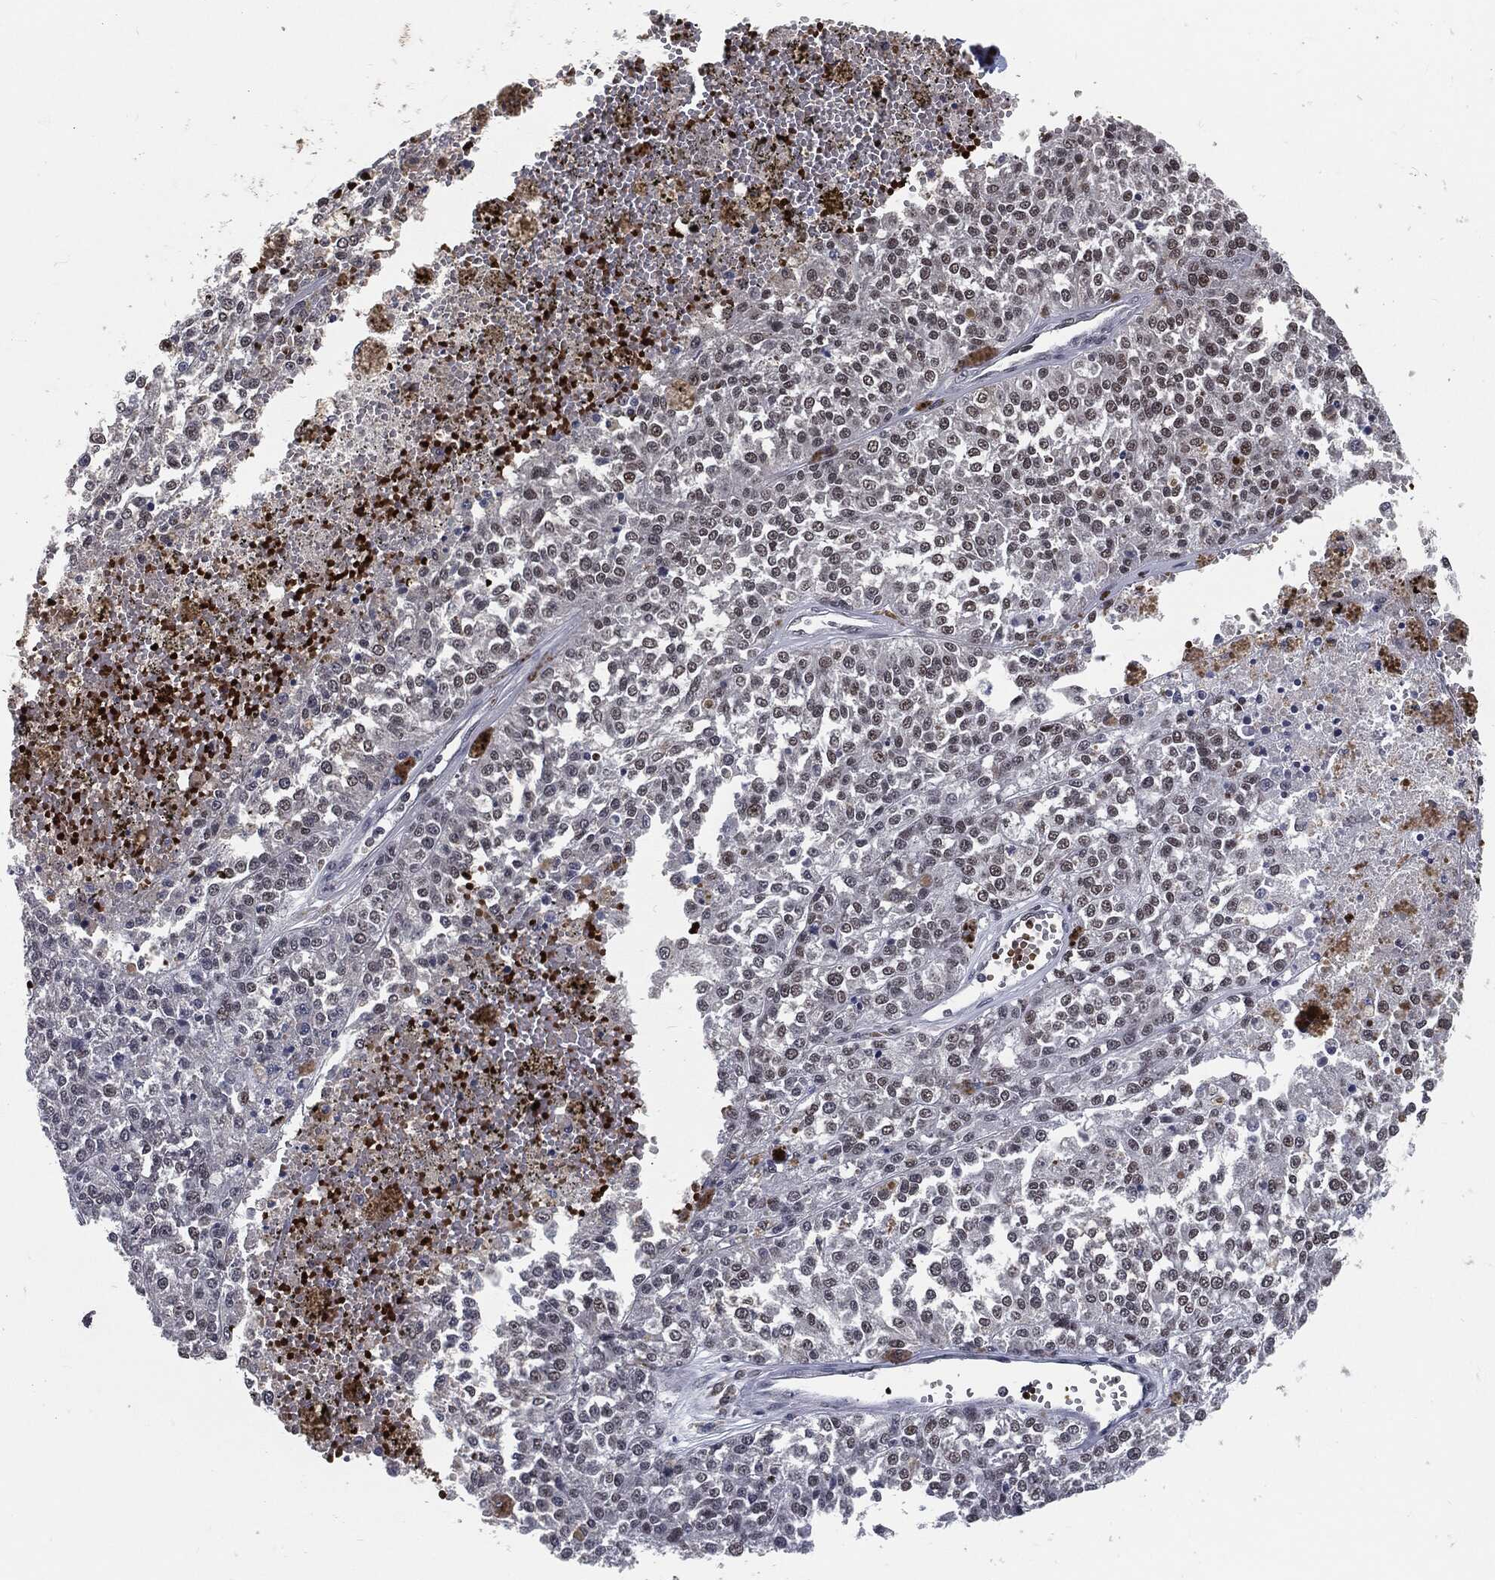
{"staining": {"intensity": "negative", "quantity": "none", "location": "none"}, "tissue": "melanoma", "cell_type": "Tumor cells", "image_type": "cancer", "snomed": [{"axis": "morphology", "description": "Malignant melanoma, Metastatic site"}, {"axis": "topography", "description": "Lymph node"}], "caption": "Melanoma was stained to show a protein in brown. There is no significant staining in tumor cells. The staining is performed using DAB brown chromogen with nuclei counter-stained in using hematoxylin.", "gene": "ANXA1", "patient": {"sex": "female", "age": 64}}